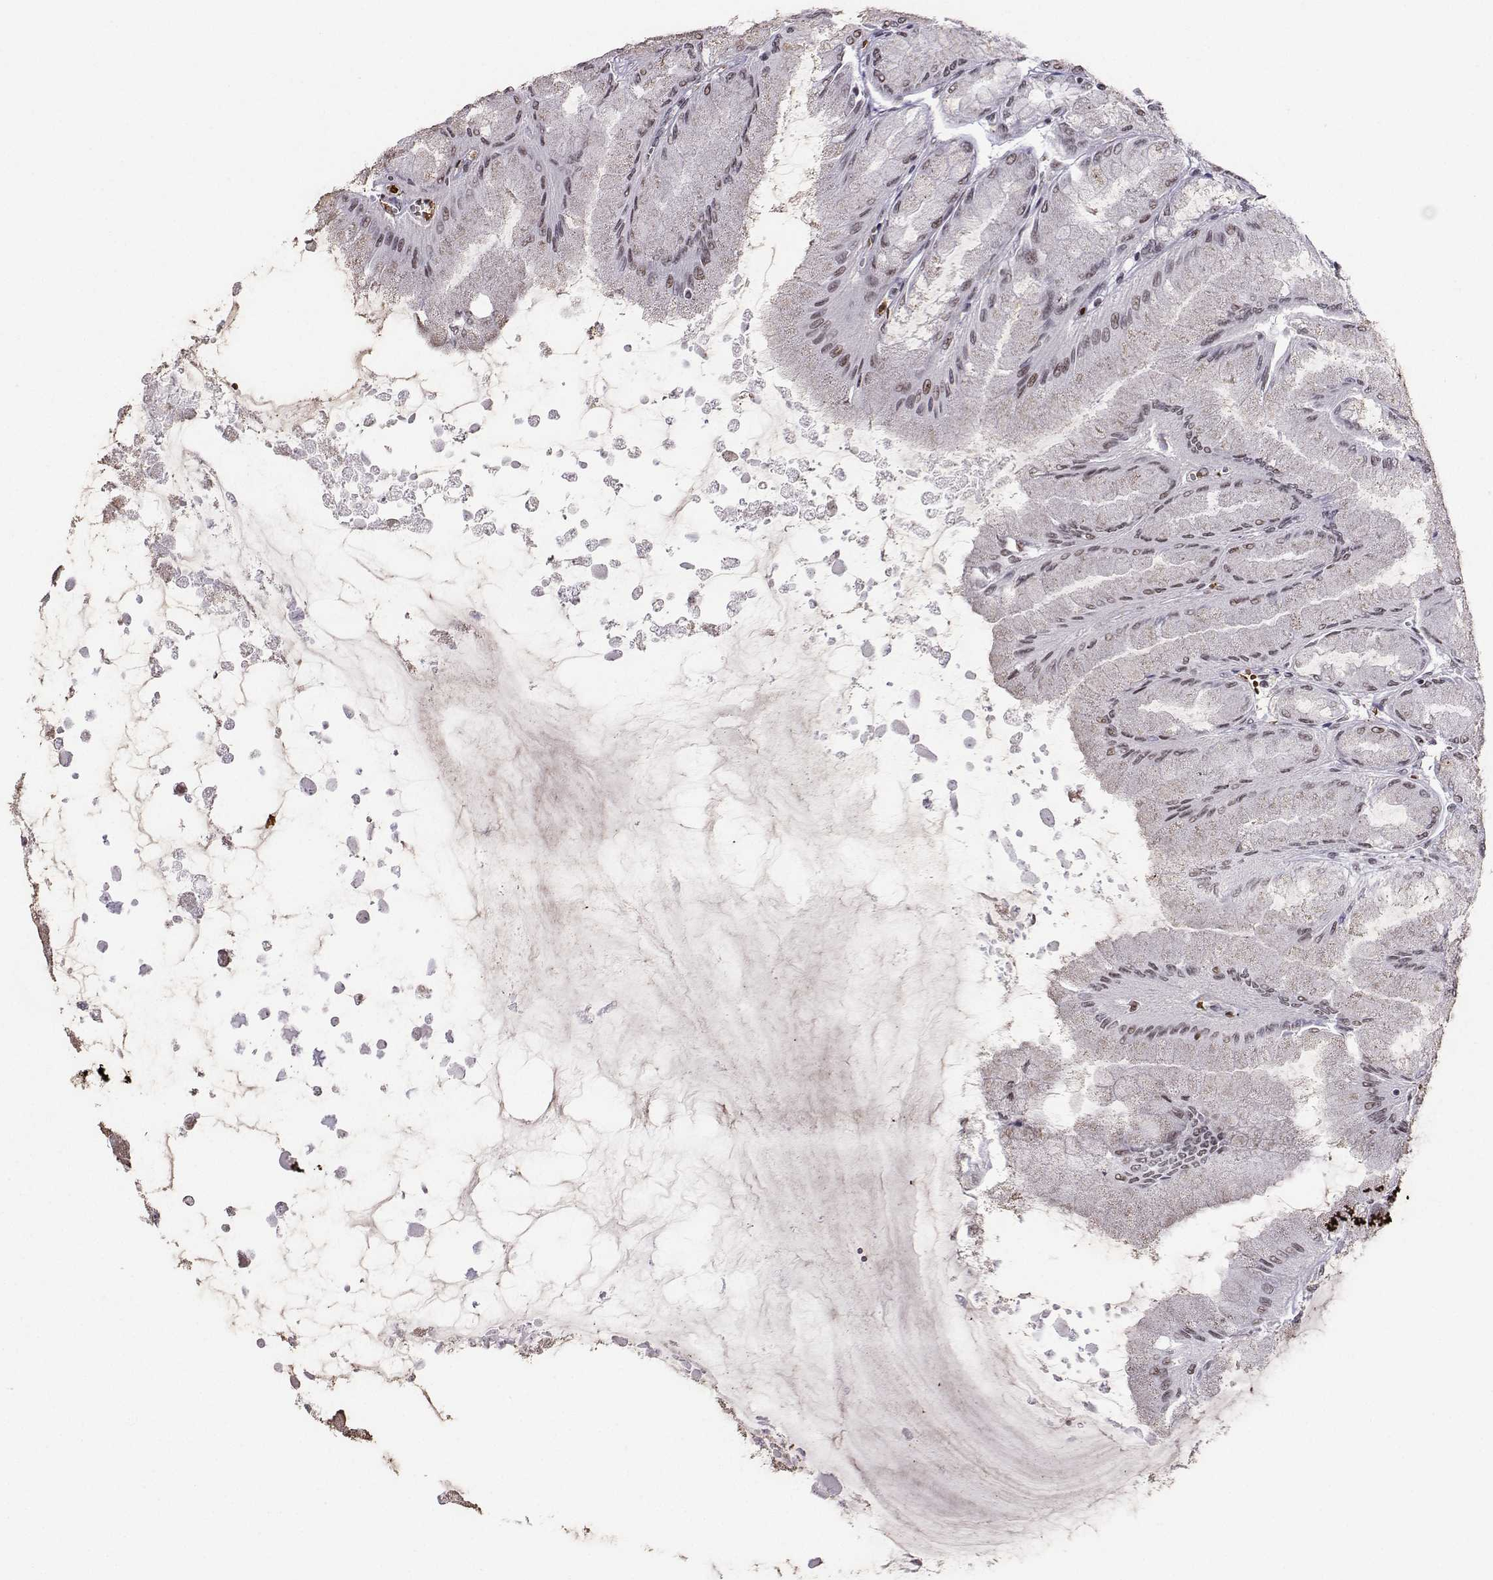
{"staining": {"intensity": "moderate", "quantity": ">75%", "location": "nuclear"}, "tissue": "stomach", "cell_type": "Glandular cells", "image_type": "normal", "snomed": [{"axis": "morphology", "description": "Normal tissue, NOS"}, {"axis": "topography", "description": "Stomach, upper"}], "caption": "High-magnification brightfield microscopy of unremarkable stomach stained with DAB (brown) and counterstained with hematoxylin (blue). glandular cells exhibit moderate nuclear expression is present in about>75% of cells. The protein is shown in brown color, while the nuclei are stained blue.", "gene": "CCNK", "patient": {"sex": "male", "age": 60}}